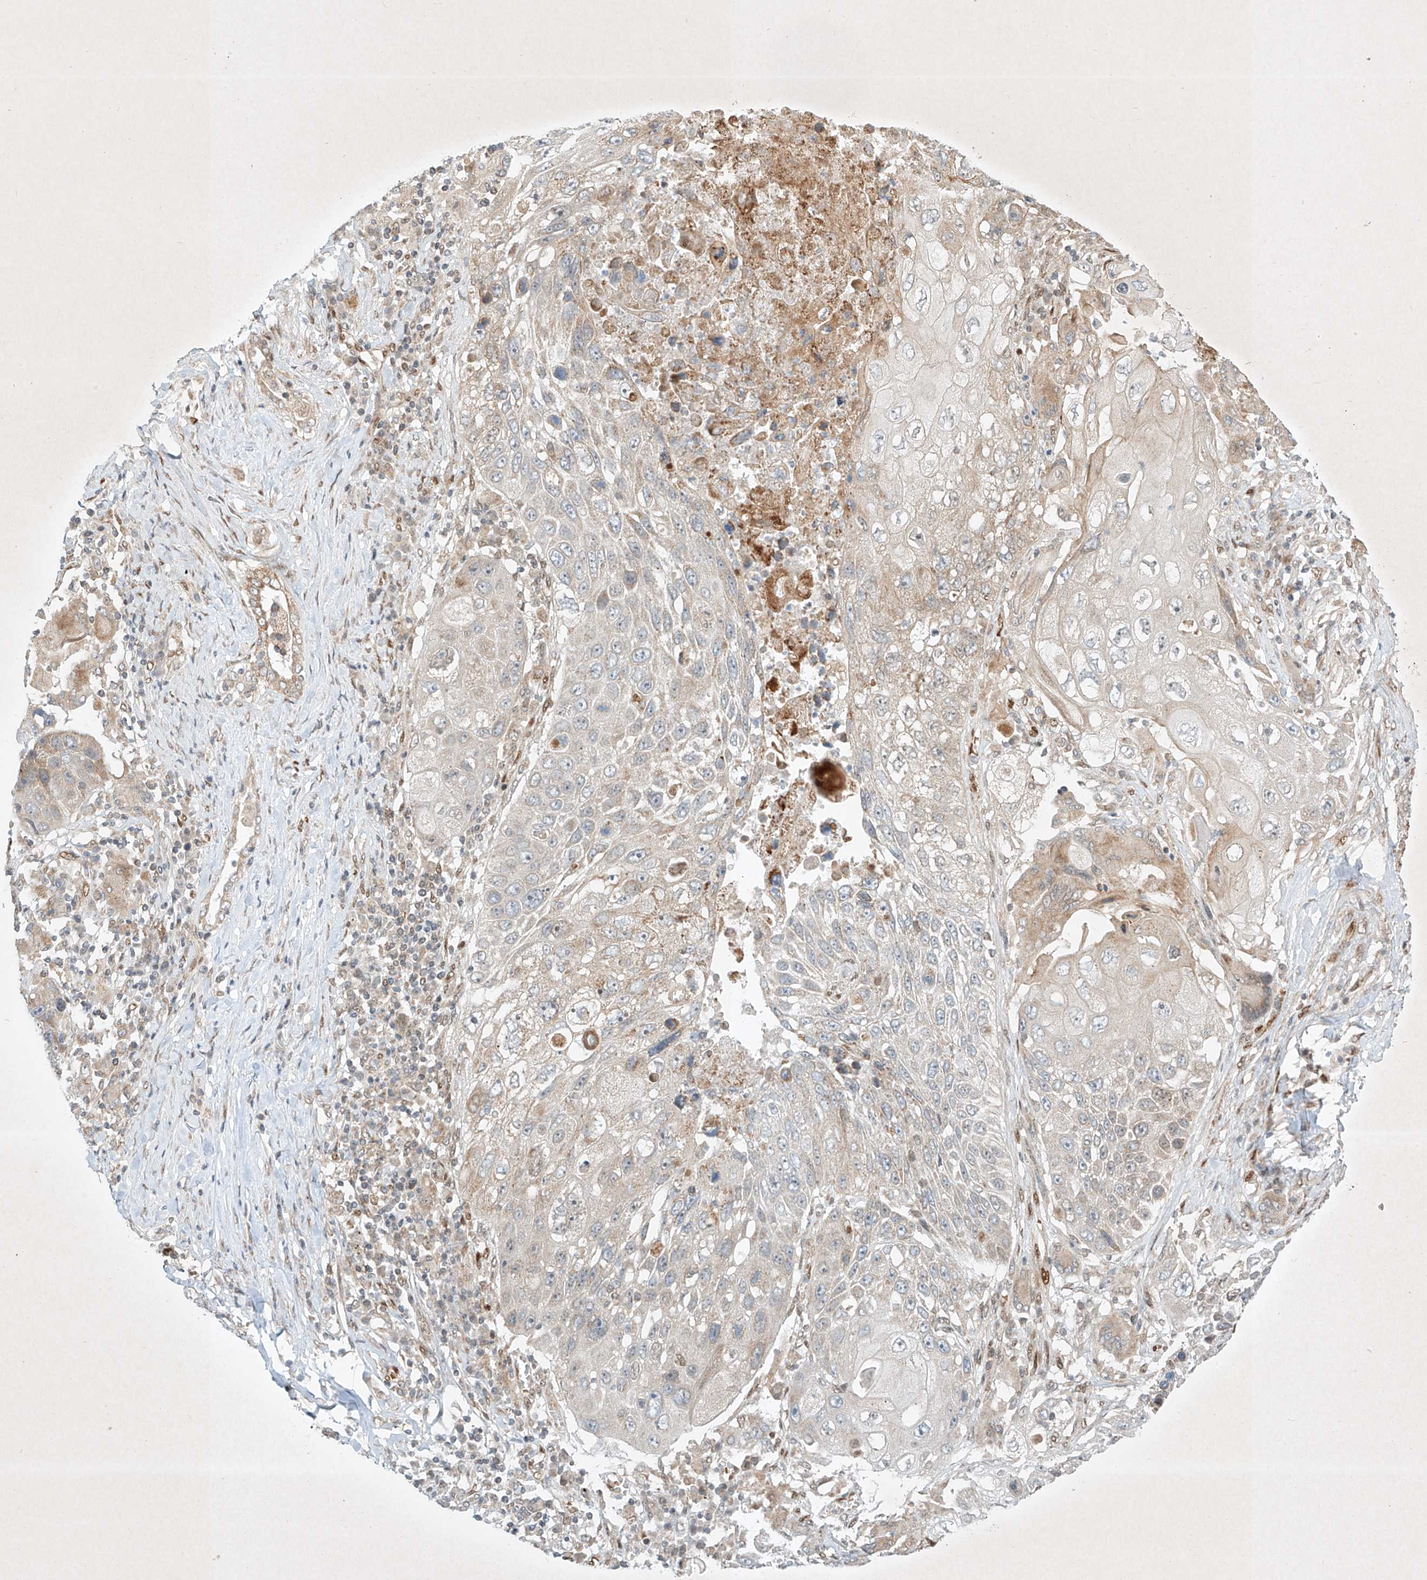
{"staining": {"intensity": "weak", "quantity": "<25%", "location": "cytoplasmic/membranous"}, "tissue": "lung cancer", "cell_type": "Tumor cells", "image_type": "cancer", "snomed": [{"axis": "morphology", "description": "Squamous cell carcinoma, NOS"}, {"axis": "topography", "description": "Lung"}], "caption": "Immunohistochemistry (IHC) micrograph of lung cancer stained for a protein (brown), which reveals no expression in tumor cells.", "gene": "EPG5", "patient": {"sex": "male", "age": 61}}